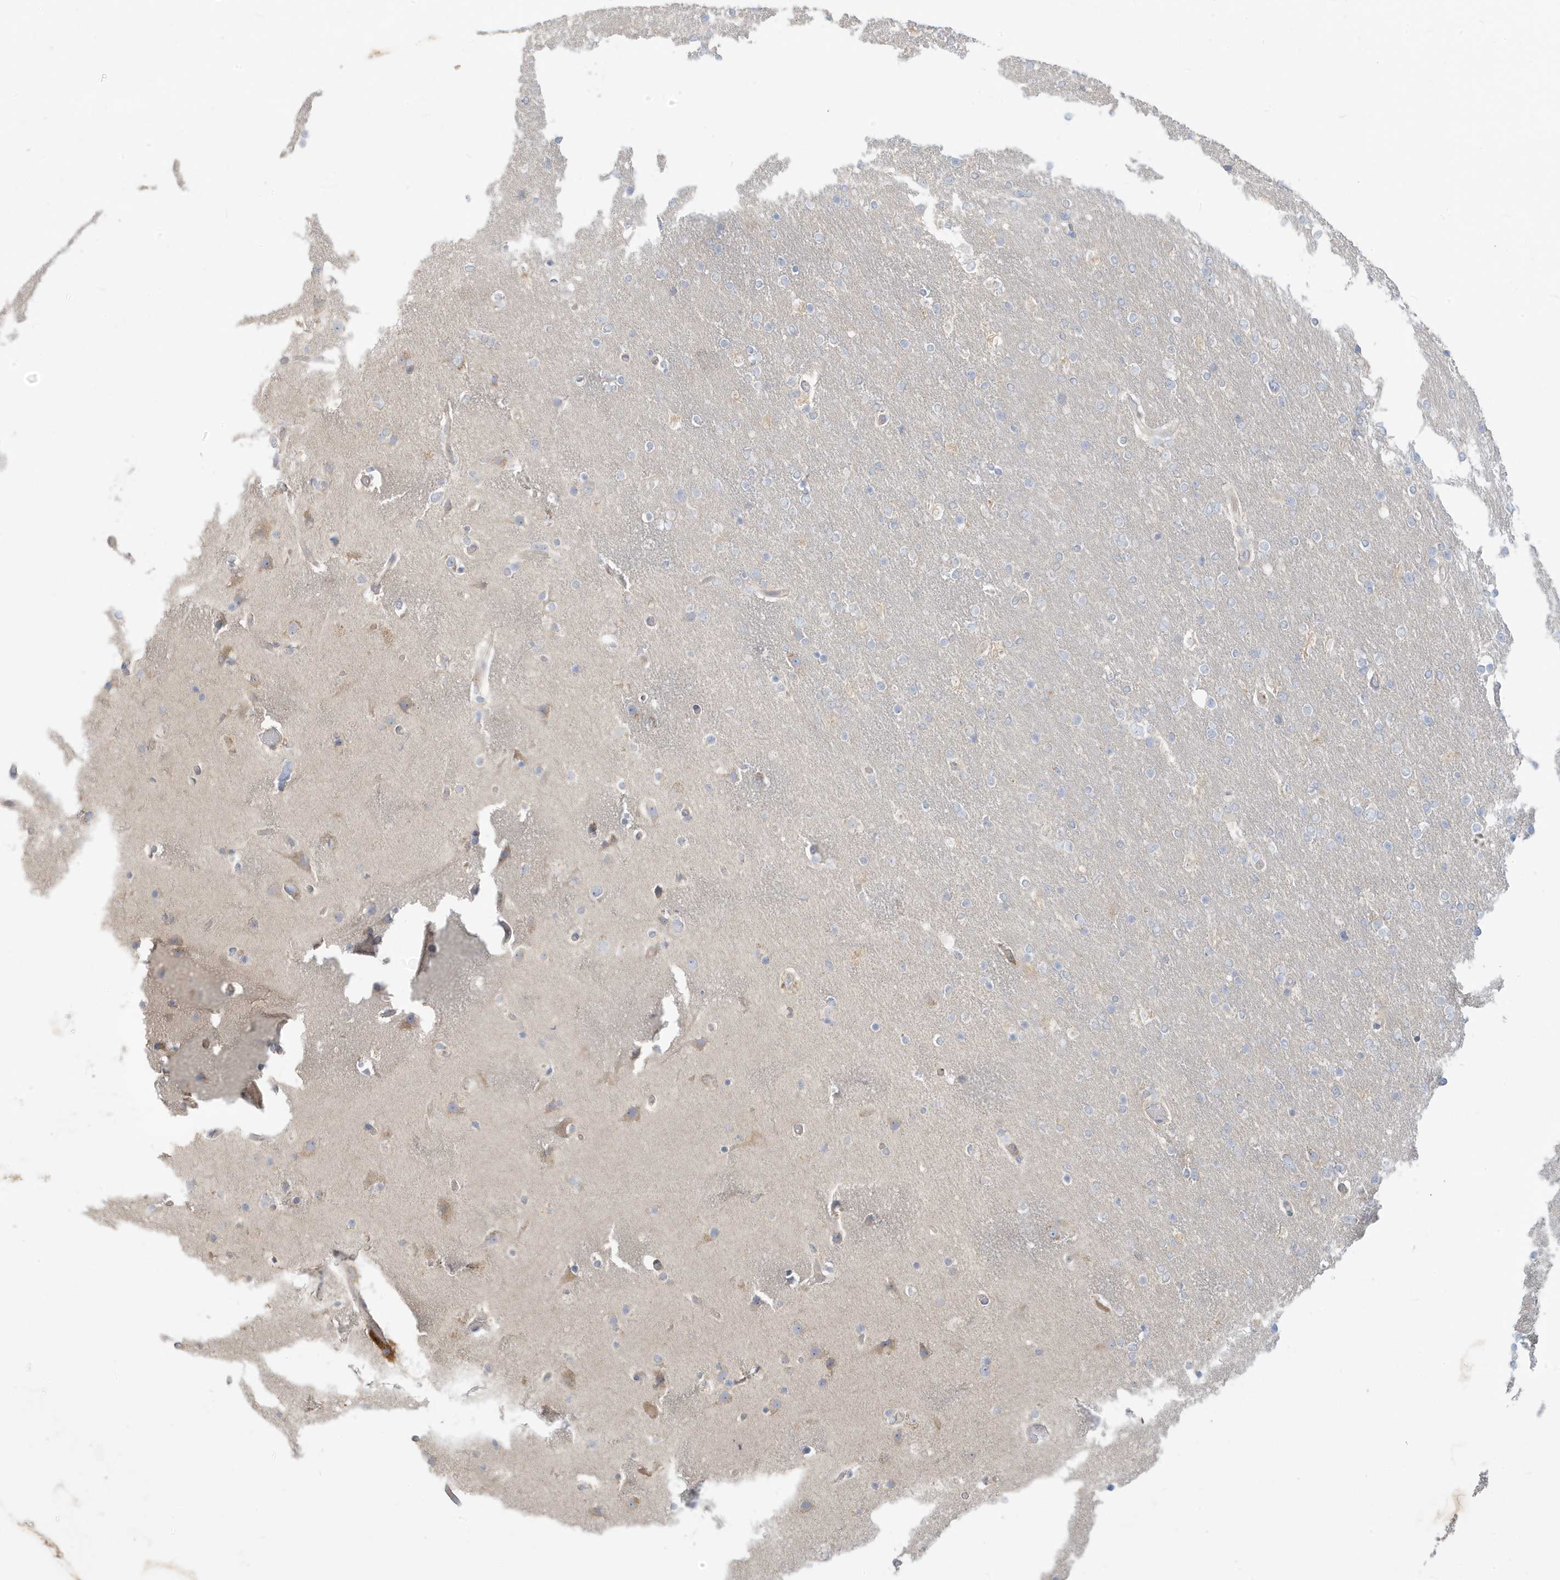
{"staining": {"intensity": "negative", "quantity": "none", "location": "none"}, "tissue": "glioma", "cell_type": "Tumor cells", "image_type": "cancer", "snomed": [{"axis": "morphology", "description": "Glioma, malignant, High grade"}, {"axis": "topography", "description": "Cerebral cortex"}], "caption": "A high-resolution image shows immunohistochemistry staining of malignant high-grade glioma, which exhibits no significant staining in tumor cells.", "gene": "MCOLN1", "patient": {"sex": "female", "age": 36}}